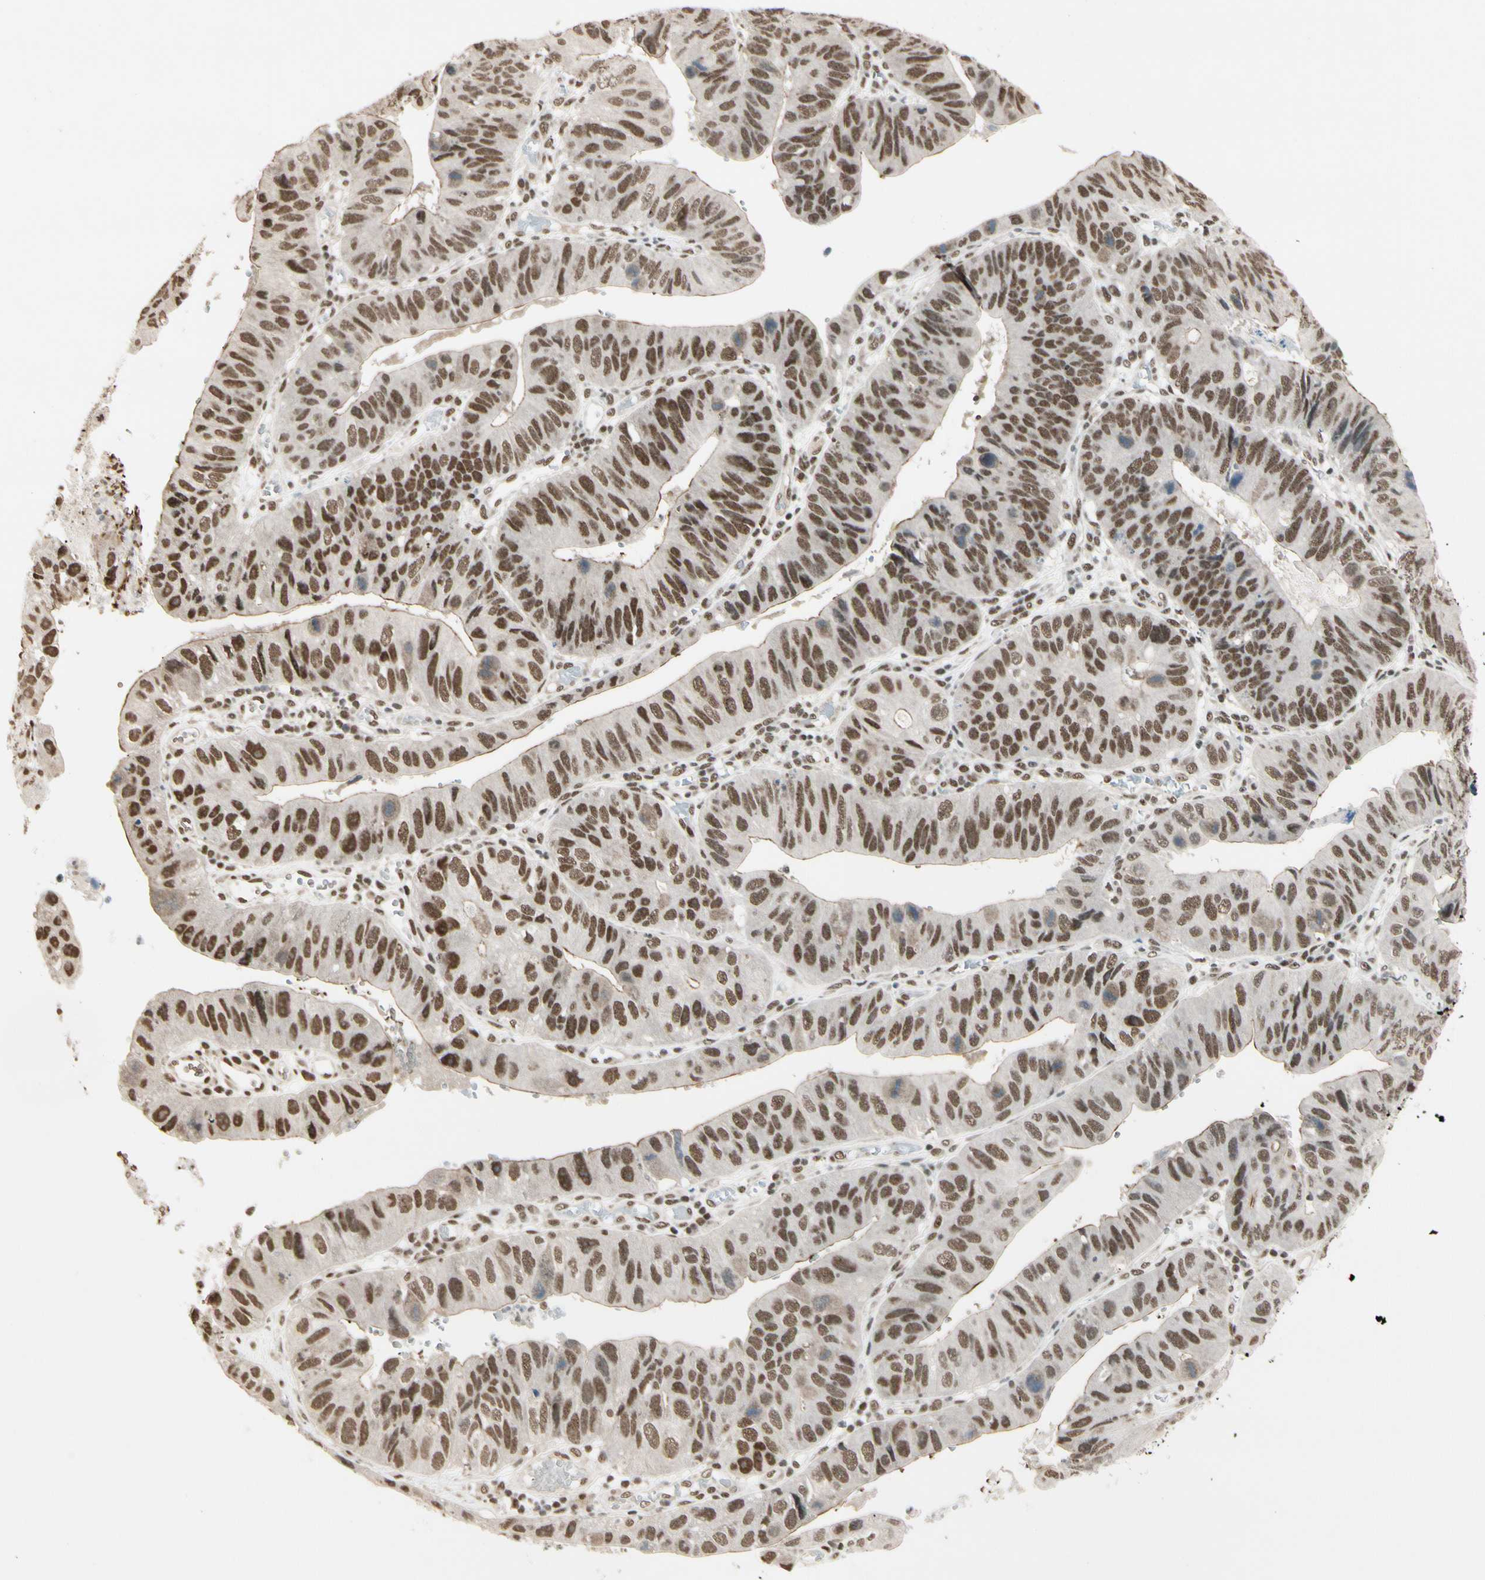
{"staining": {"intensity": "moderate", "quantity": ">75%", "location": "nuclear"}, "tissue": "stomach cancer", "cell_type": "Tumor cells", "image_type": "cancer", "snomed": [{"axis": "morphology", "description": "Adenocarcinoma, NOS"}, {"axis": "topography", "description": "Stomach"}], "caption": "A photomicrograph of human adenocarcinoma (stomach) stained for a protein exhibits moderate nuclear brown staining in tumor cells.", "gene": "CHAMP1", "patient": {"sex": "male", "age": 59}}